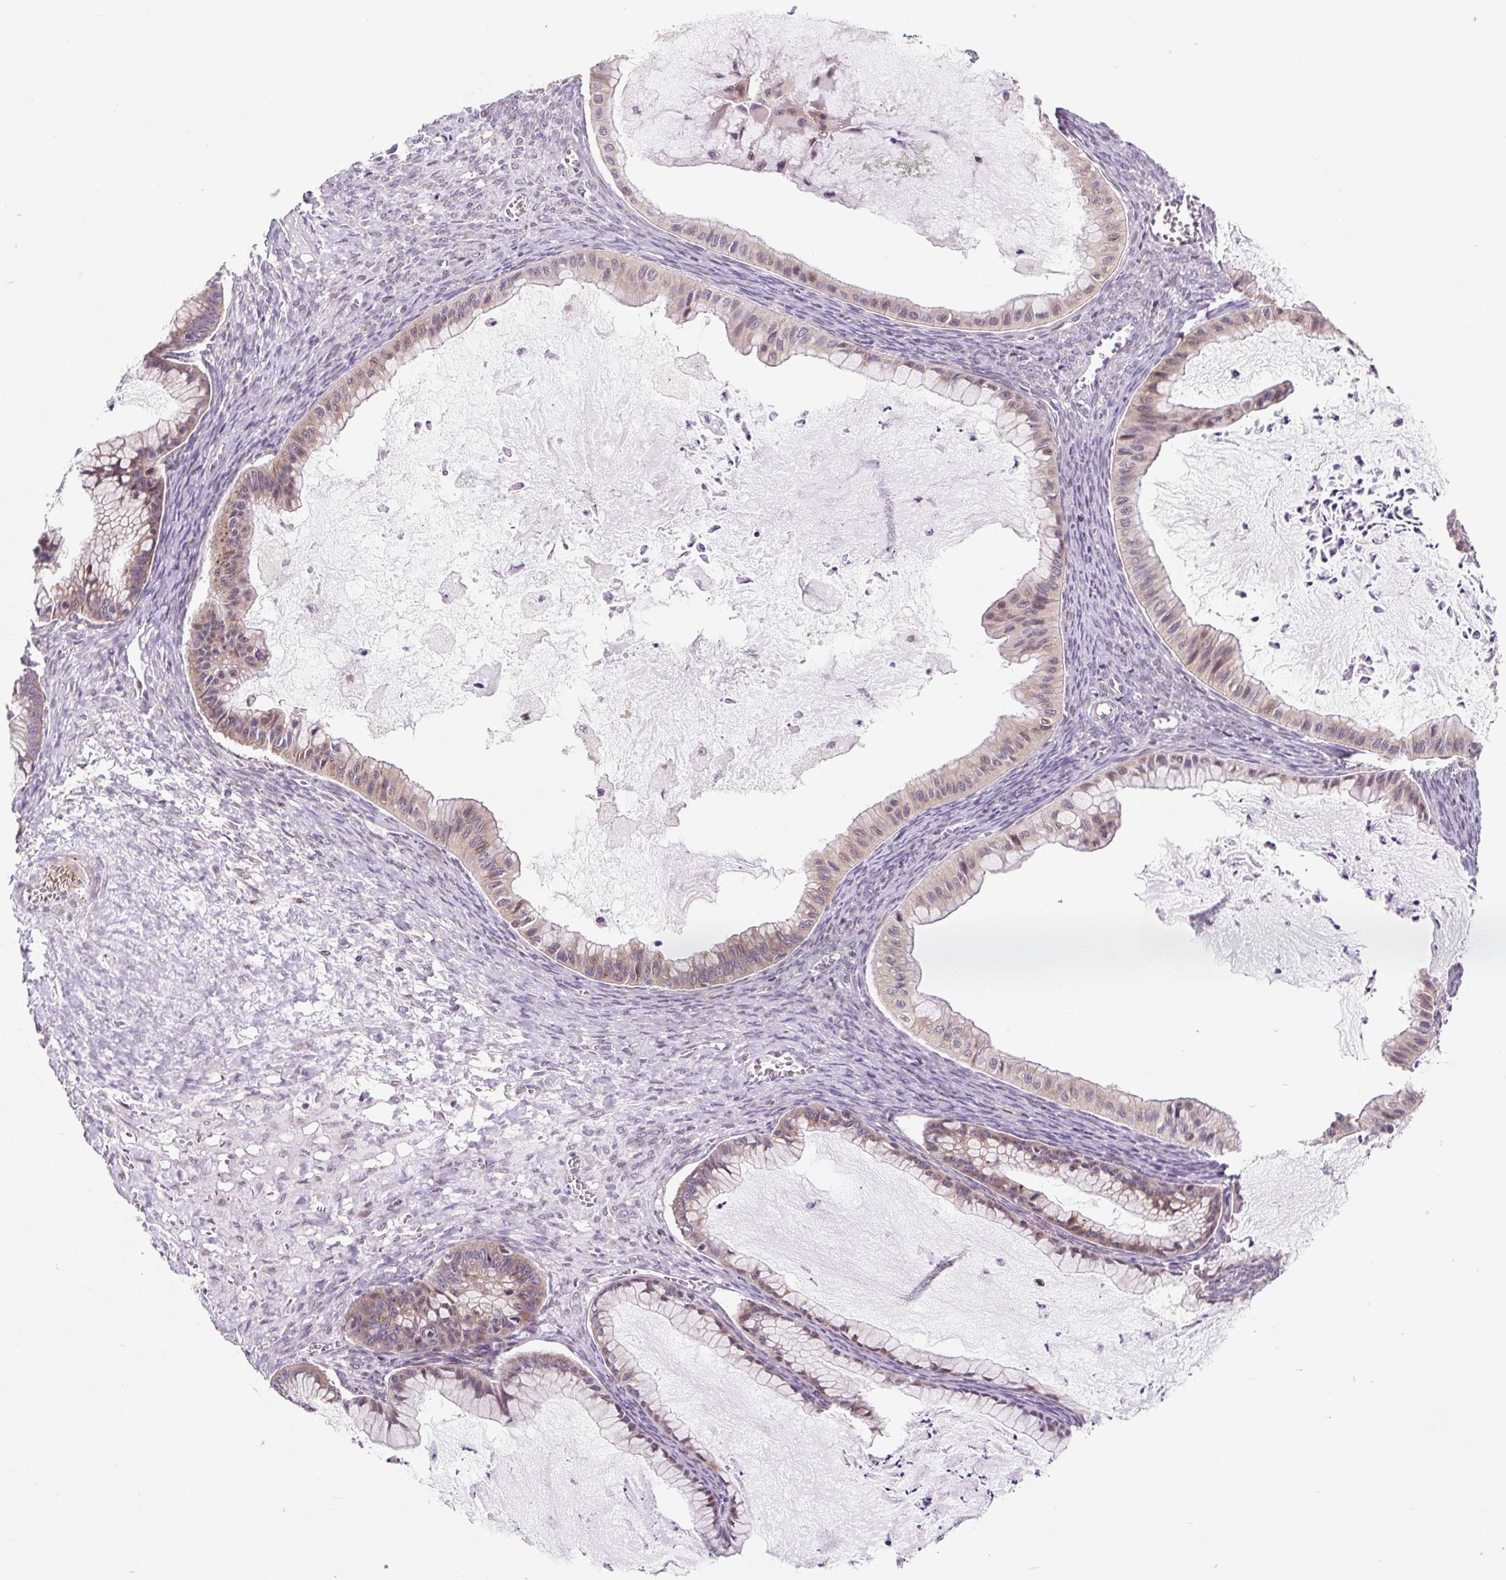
{"staining": {"intensity": "weak", "quantity": "25%-75%", "location": "cytoplasmic/membranous,nuclear"}, "tissue": "ovarian cancer", "cell_type": "Tumor cells", "image_type": "cancer", "snomed": [{"axis": "morphology", "description": "Cystadenocarcinoma, mucinous, NOS"}, {"axis": "topography", "description": "Ovary"}], "caption": "Immunohistochemistry of human ovarian cancer demonstrates low levels of weak cytoplasmic/membranous and nuclear expression in about 25%-75% of tumor cells.", "gene": "HFE", "patient": {"sex": "female", "age": 72}}